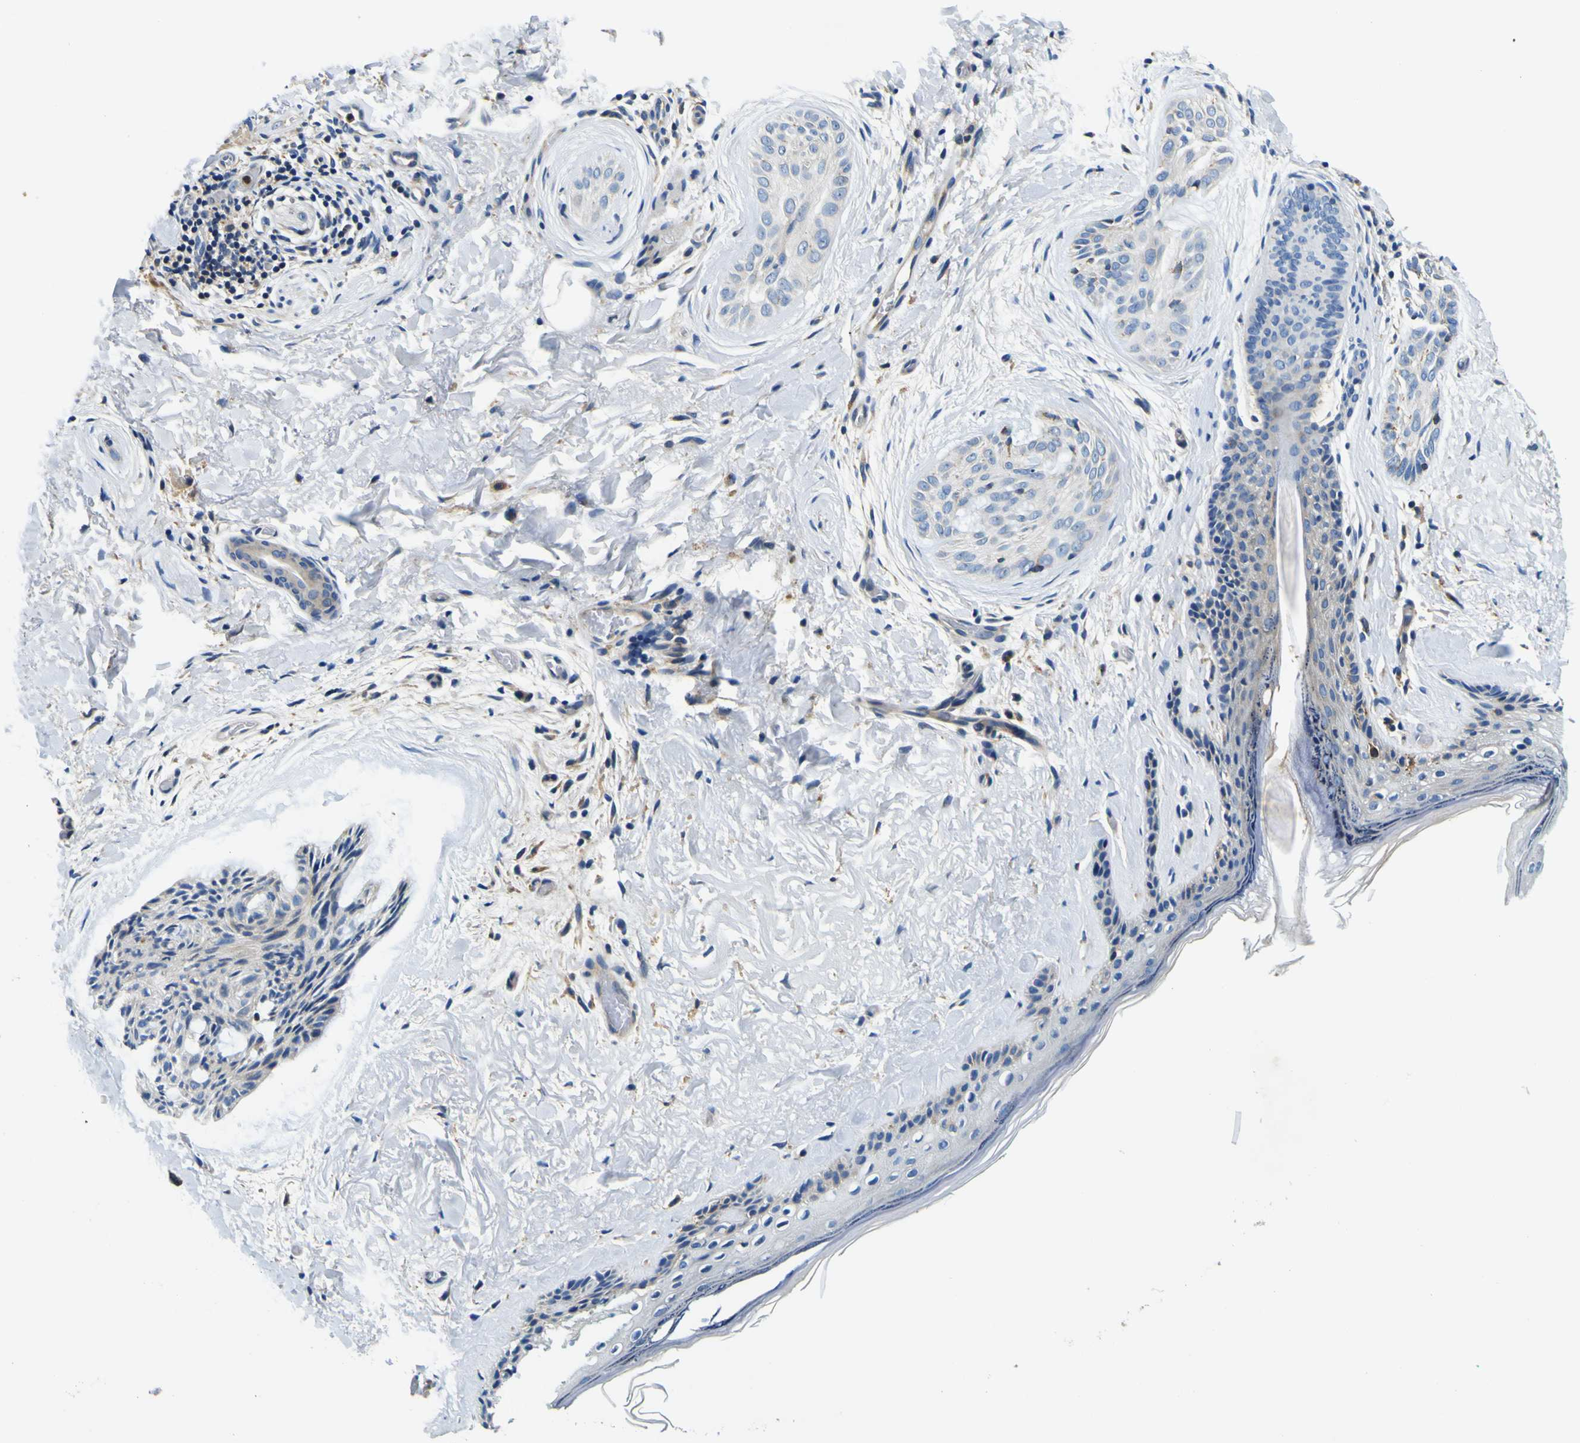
{"staining": {"intensity": "negative", "quantity": "none", "location": "none"}, "tissue": "skin cancer", "cell_type": "Tumor cells", "image_type": "cancer", "snomed": [{"axis": "morphology", "description": "Normal tissue, NOS"}, {"axis": "morphology", "description": "Basal cell carcinoma"}, {"axis": "topography", "description": "Skin"}], "caption": "The photomicrograph exhibits no staining of tumor cells in skin cancer. (Brightfield microscopy of DAB (3,3'-diaminobenzidine) immunohistochemistry (IHC) at high magnification).", "gene": "CLSTN1", "patient": {"sex": "female", "age": 71}}